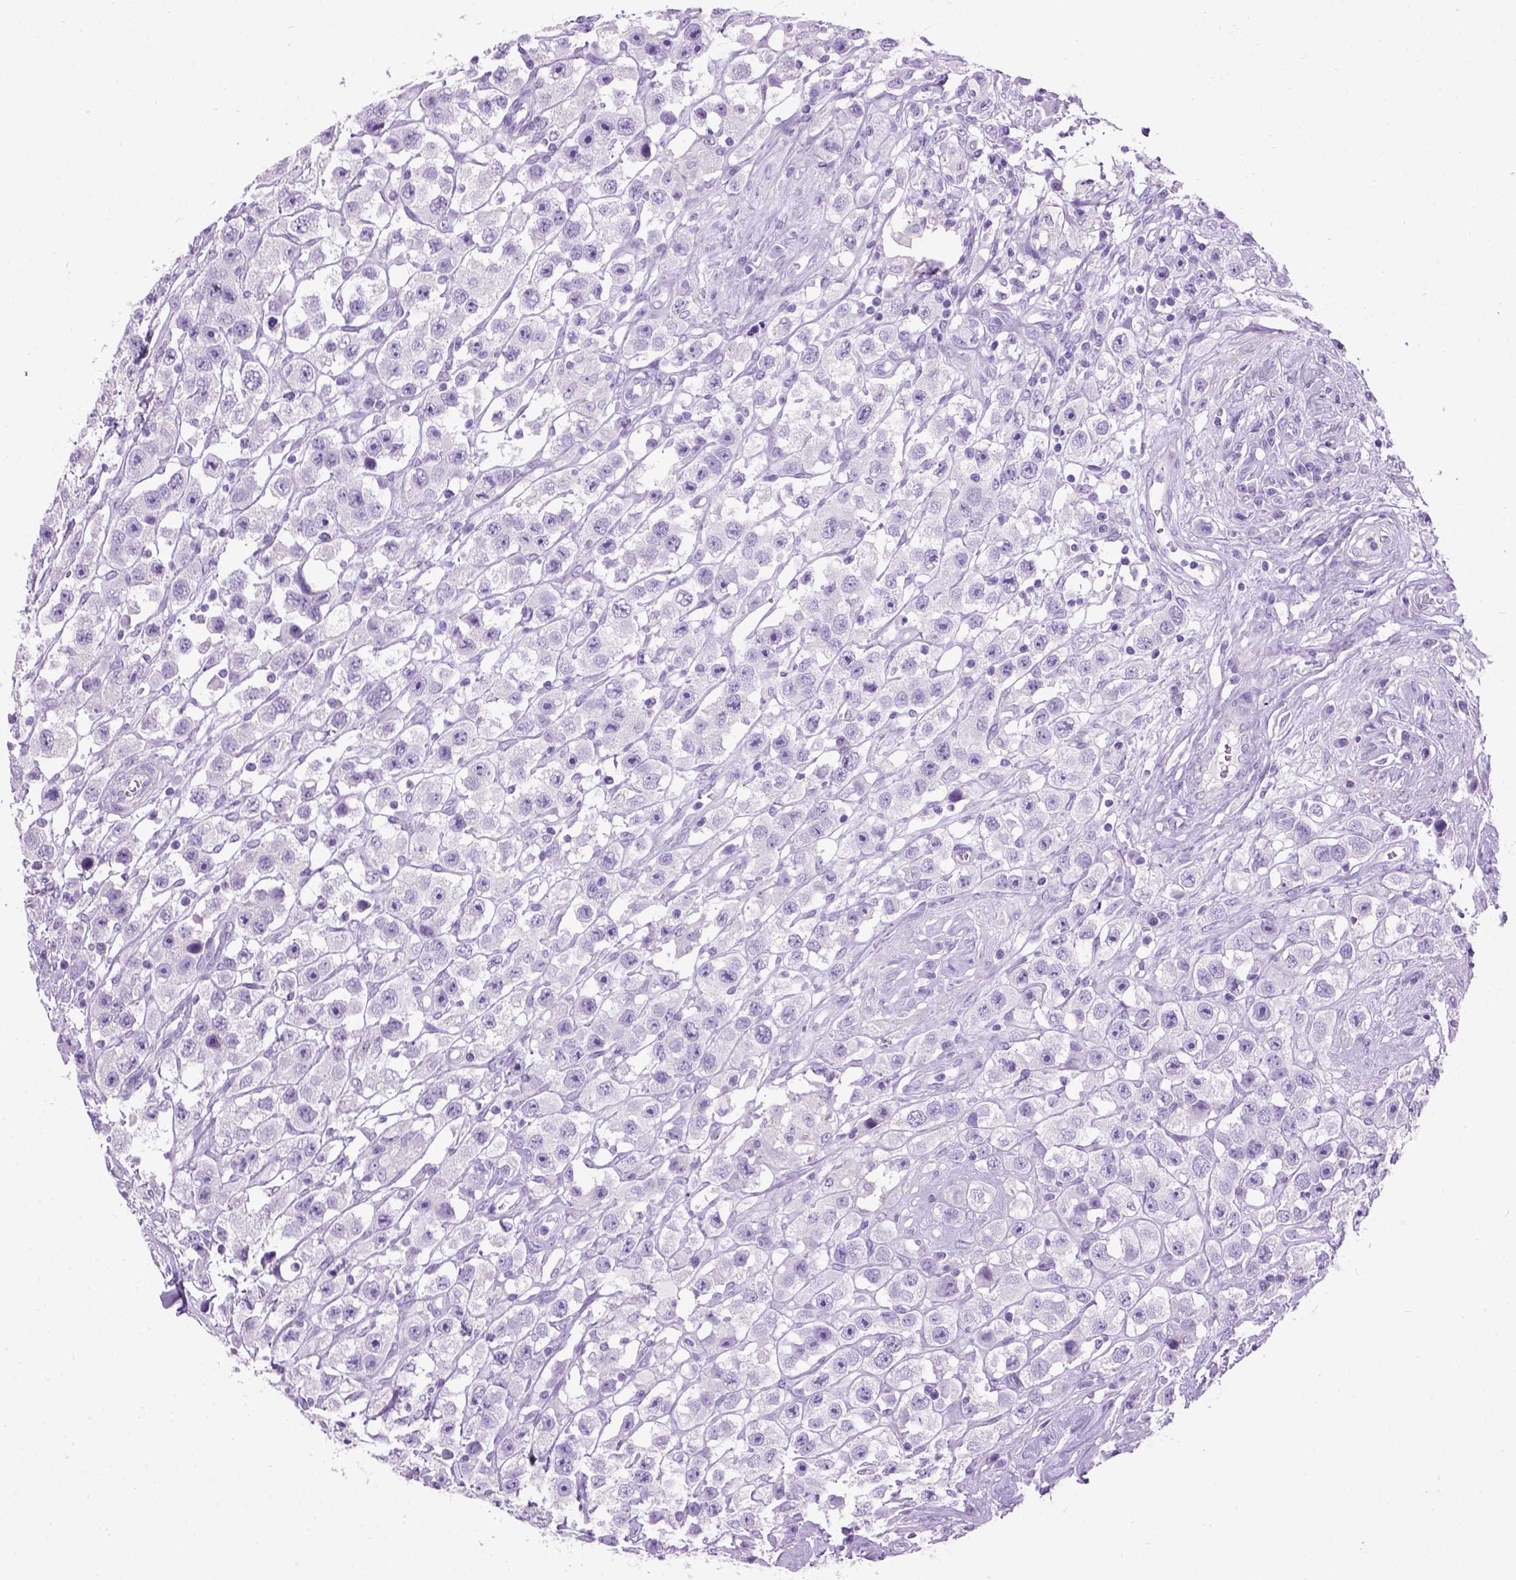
{"staining": {"intensity": "negative", "quantity": "none", "location": "none"}, "tissue": "testis cancer", "cell_type": "Tumor cells", "image_type": "cancer", "snomed": [{"axis": "morphology", "description": "Seminoma, NOS"}, {"axis": "topography", "description": "Testis"}], "caption": "Human testis seminoma stained for a protein using immunohistochemistry (IHC) exhibits no expression in tumor cells.", "gene": "GABRB2", "patient": {"sex": "male", "age": 45}}